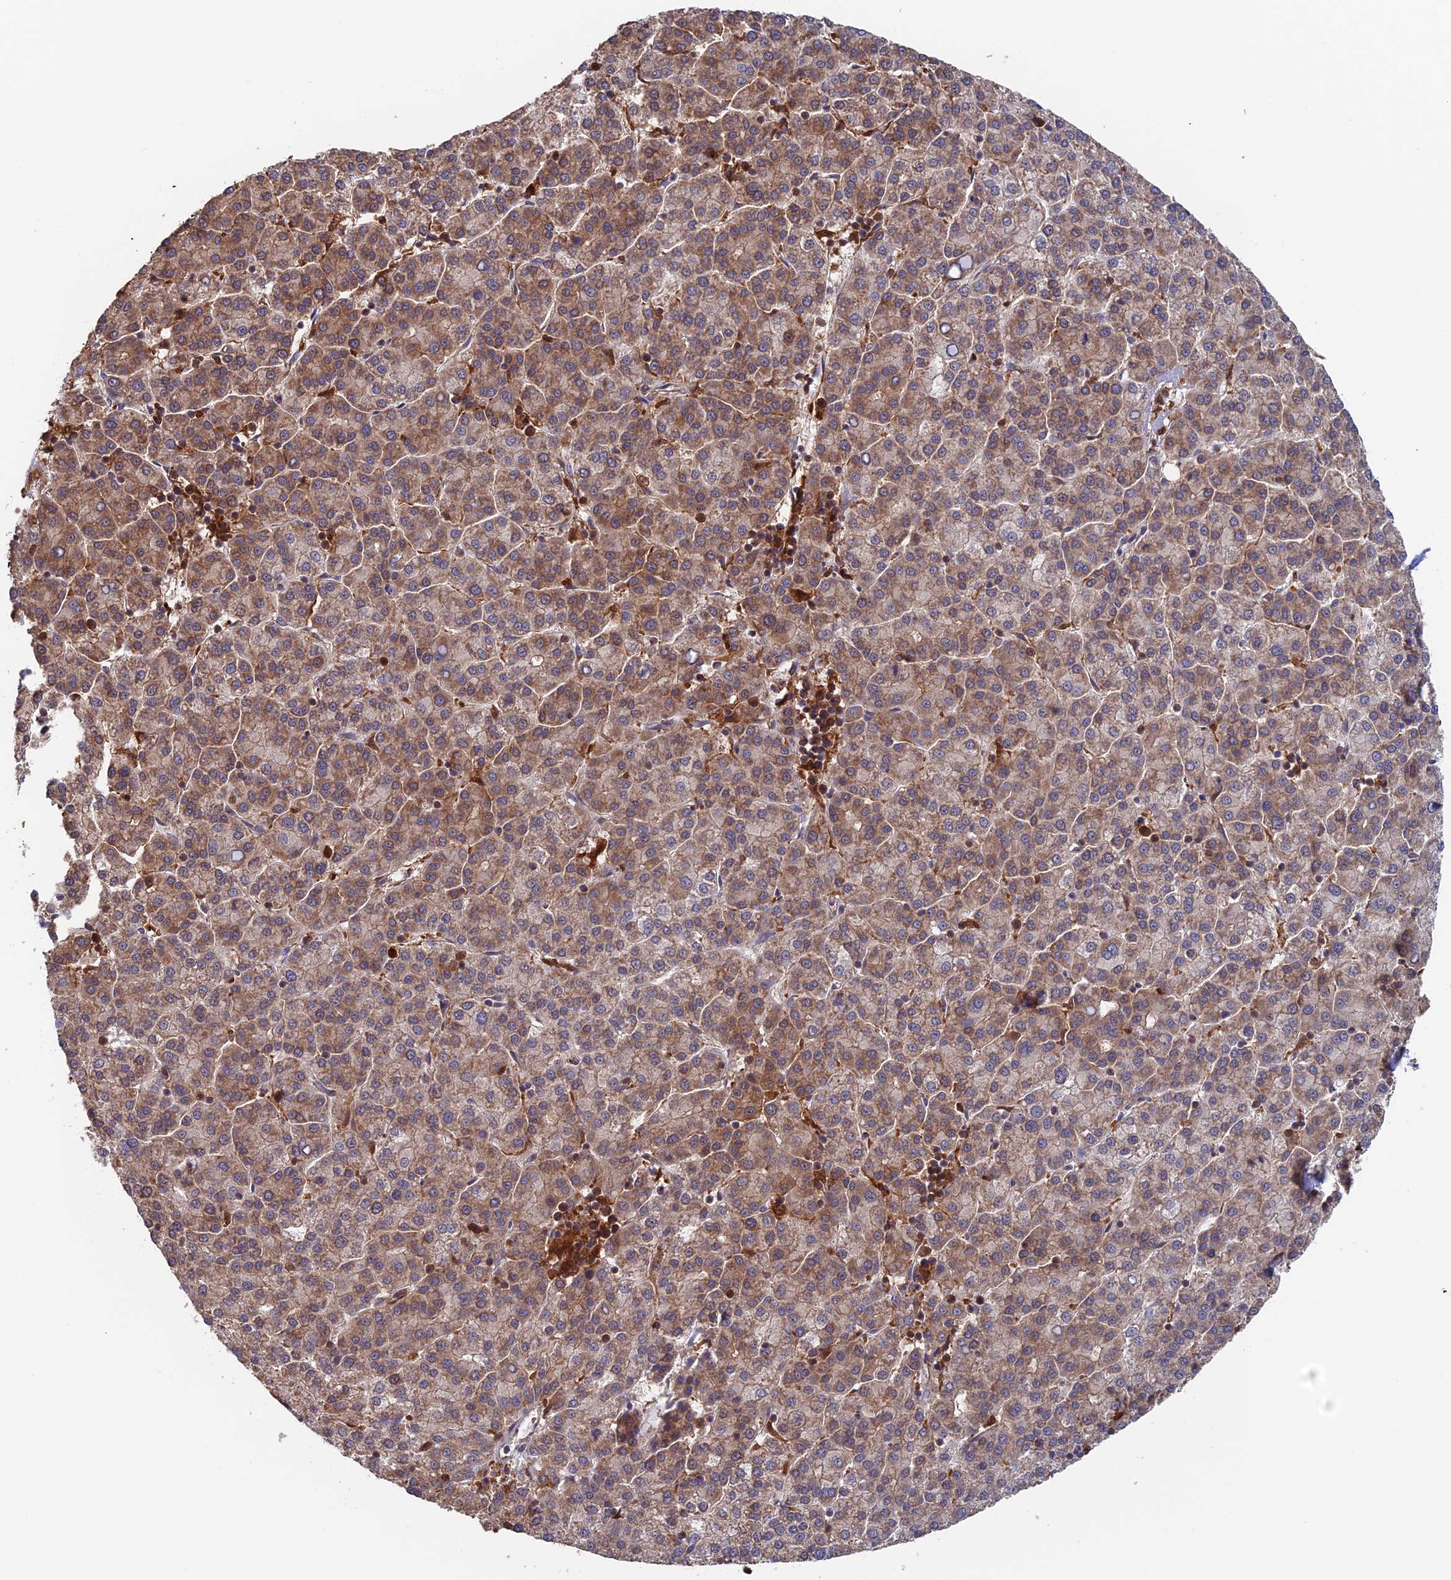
{"staining": {"intensity": "moderate", "quantity": "25%-75%", "location": "cytoplasmic/membranous"}, "tissue": "liver cancer", "cell_type": "Tumor cells", "image_type": "cancer", "snomed": [{"axis": "morphology", "description": "Carcinoma, Hepatocellular, NOS"}, {"axis": "topography", "description": "Liver"}], "caption": "Protein staining demonstrates moderate cytoplasmic/membranous positivity in about 25%-75% of tumor cells in hepatocellular carcinoma (liver). Ihc stains the protein of interest in brown and the nuclei are stained blue.", "gene": "DTYMK", "patient": {"sex": "female", "age": 58}}